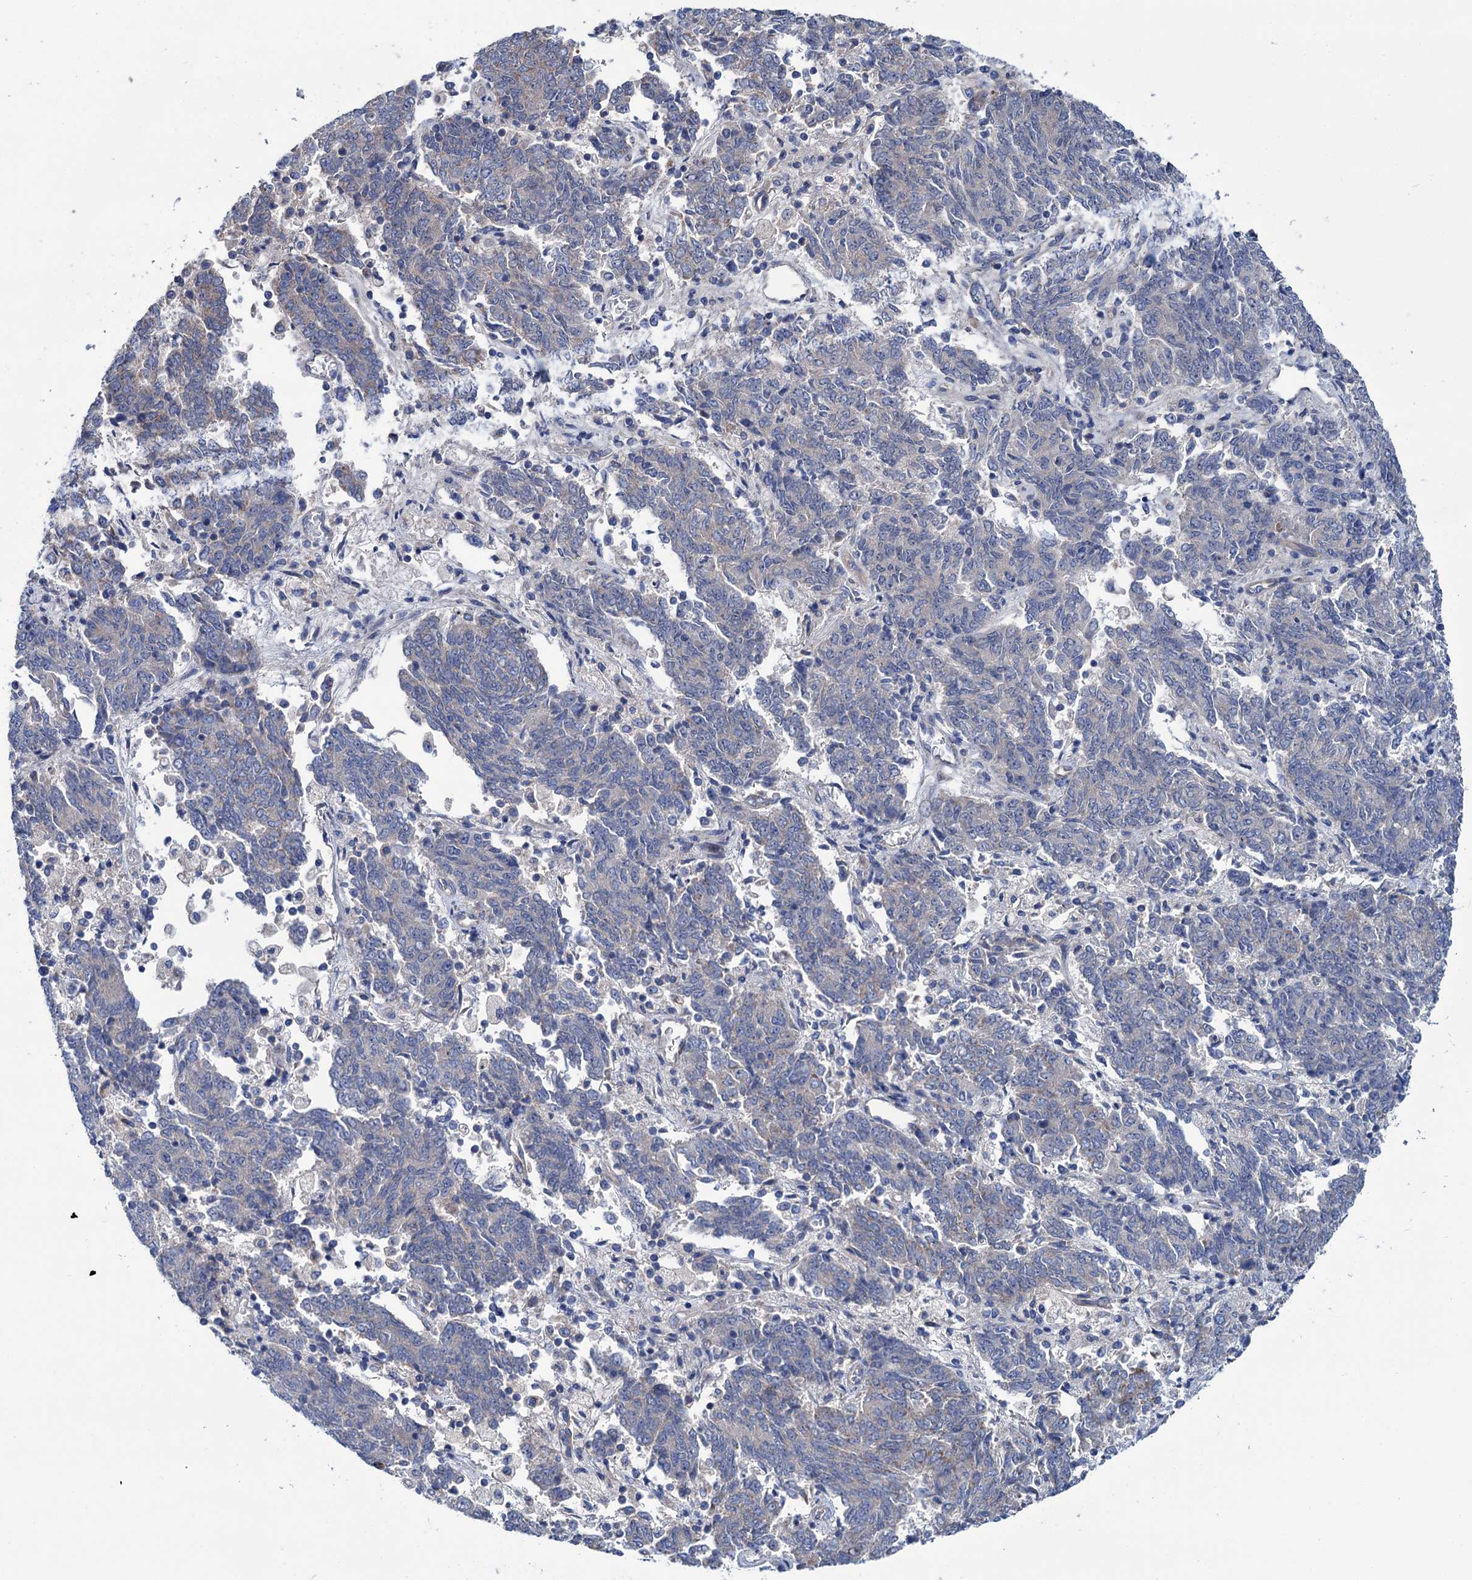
{"staining": {"intensity": "weak", "quantity": "<25%", "location": "cytoplasmic/membranous"}, "tissue": "endometrial cancer", "cell_type": "Tumor cells", "image_type": "cancer", "snomed": [{"axis": "morphology", "description": "Adenocarcinoma, NOS"}, {"axis": "topography", "description": "Endometrium"}], "caption": "Tumor cells are negative for protein expression in human endometrial adenocarcinoma. The staining was performed using DAB (3,3'-diaminobenzidine) to visualize the protein expression in brown, while the nuclei were stained in blue with hematoxylin (Magnification: 20x).", "gene": "EYA4", "patient": {"sex": "female", "age": 80}}